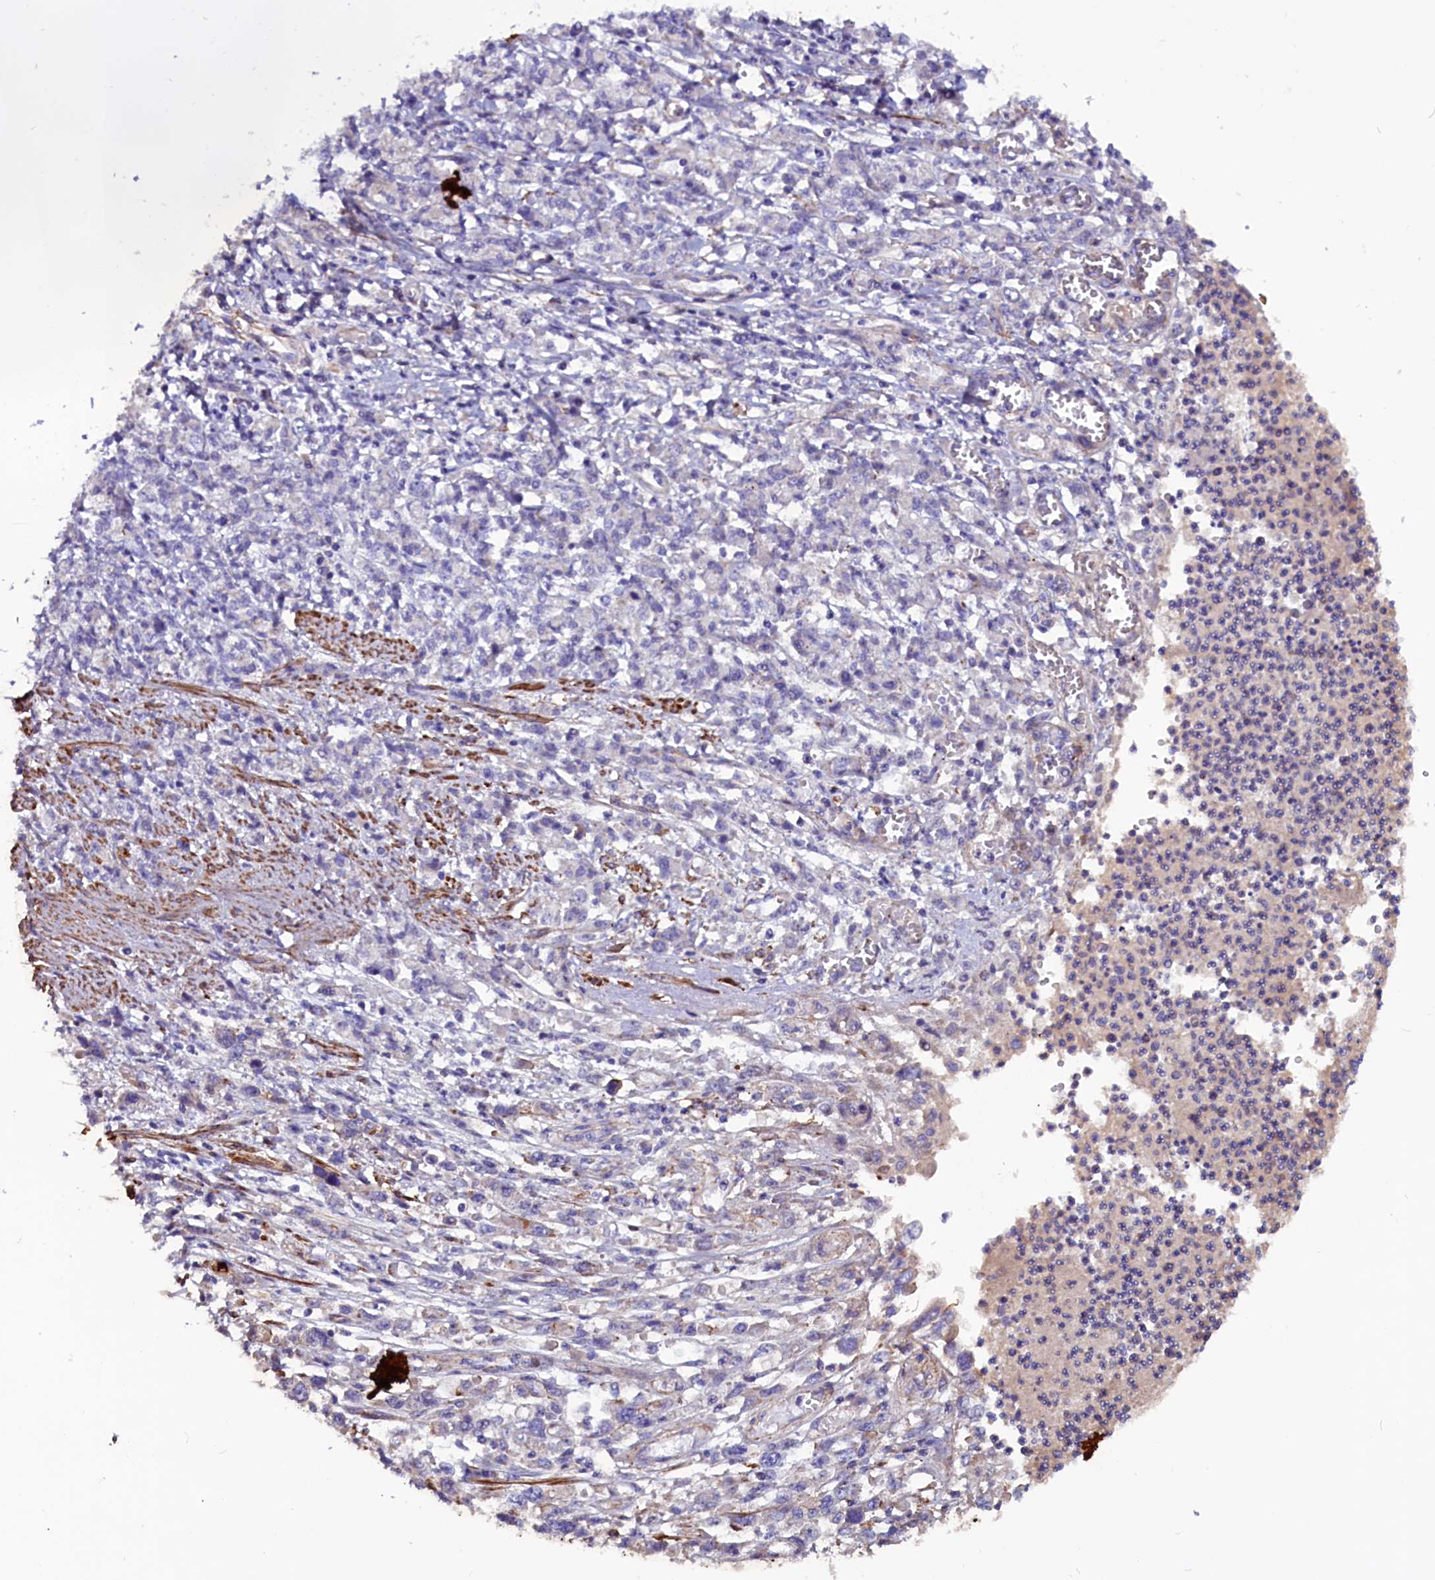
{"staining": {"intensity": "negative", "quantity": "none", "location": "none"}, "tissue": "stomach cancer", "cell_type": "Tumor cells", "image_type": "cancer", "snomed": [{"axis": "morphology", "description": "Adenocarcinoma, NOS"}, {"axis": "topography", "description": "Stomach"}], "caption": "An IHC image of stomach adenocarcinoma is shown. There is no staining in tumor cells of stomach adenocarcinoma.", "gene": "ZNF749", "patient": {"sex": "female", "age": 76}}